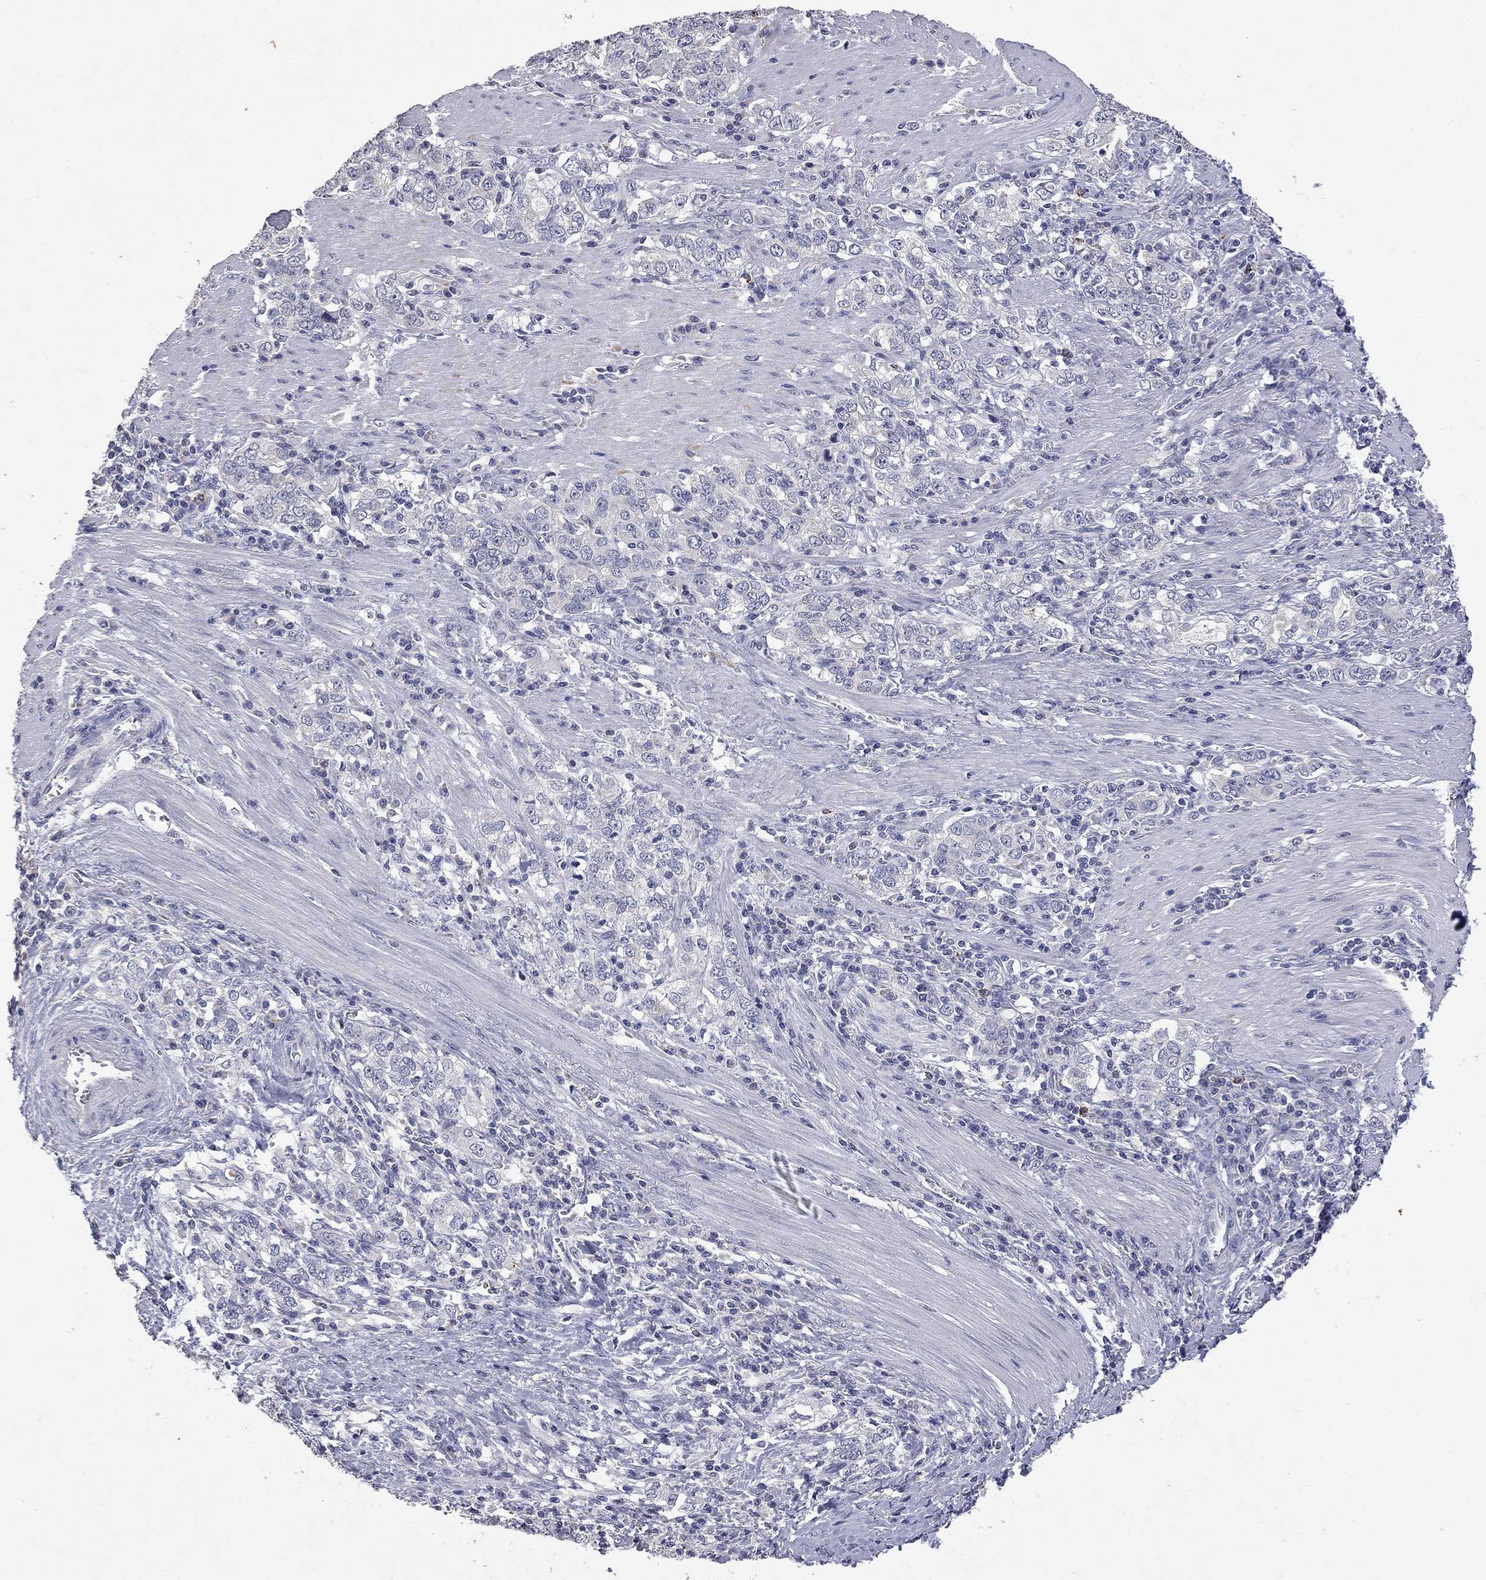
{"staining": {"intensity": "negative", "quantity": "none", "location": "none"}, "tissue": "stomach cancer", "cell_type": "Tumor cells", "image_type": "cancer", "snomed": [{"axis": "morphology", "description": "Adenocarcinoma, NOS"}, {"axis": "topography", "description": "Stomach, lower"}], "caption": "DAB (3,3'-diaminobenzidine) immunohistochemical staining of adenocarcinoma (stomach) reveals no significant positivity in tumor cells.", "gene": "NOS2", "patient": {"sex": "female", "age": 72}}